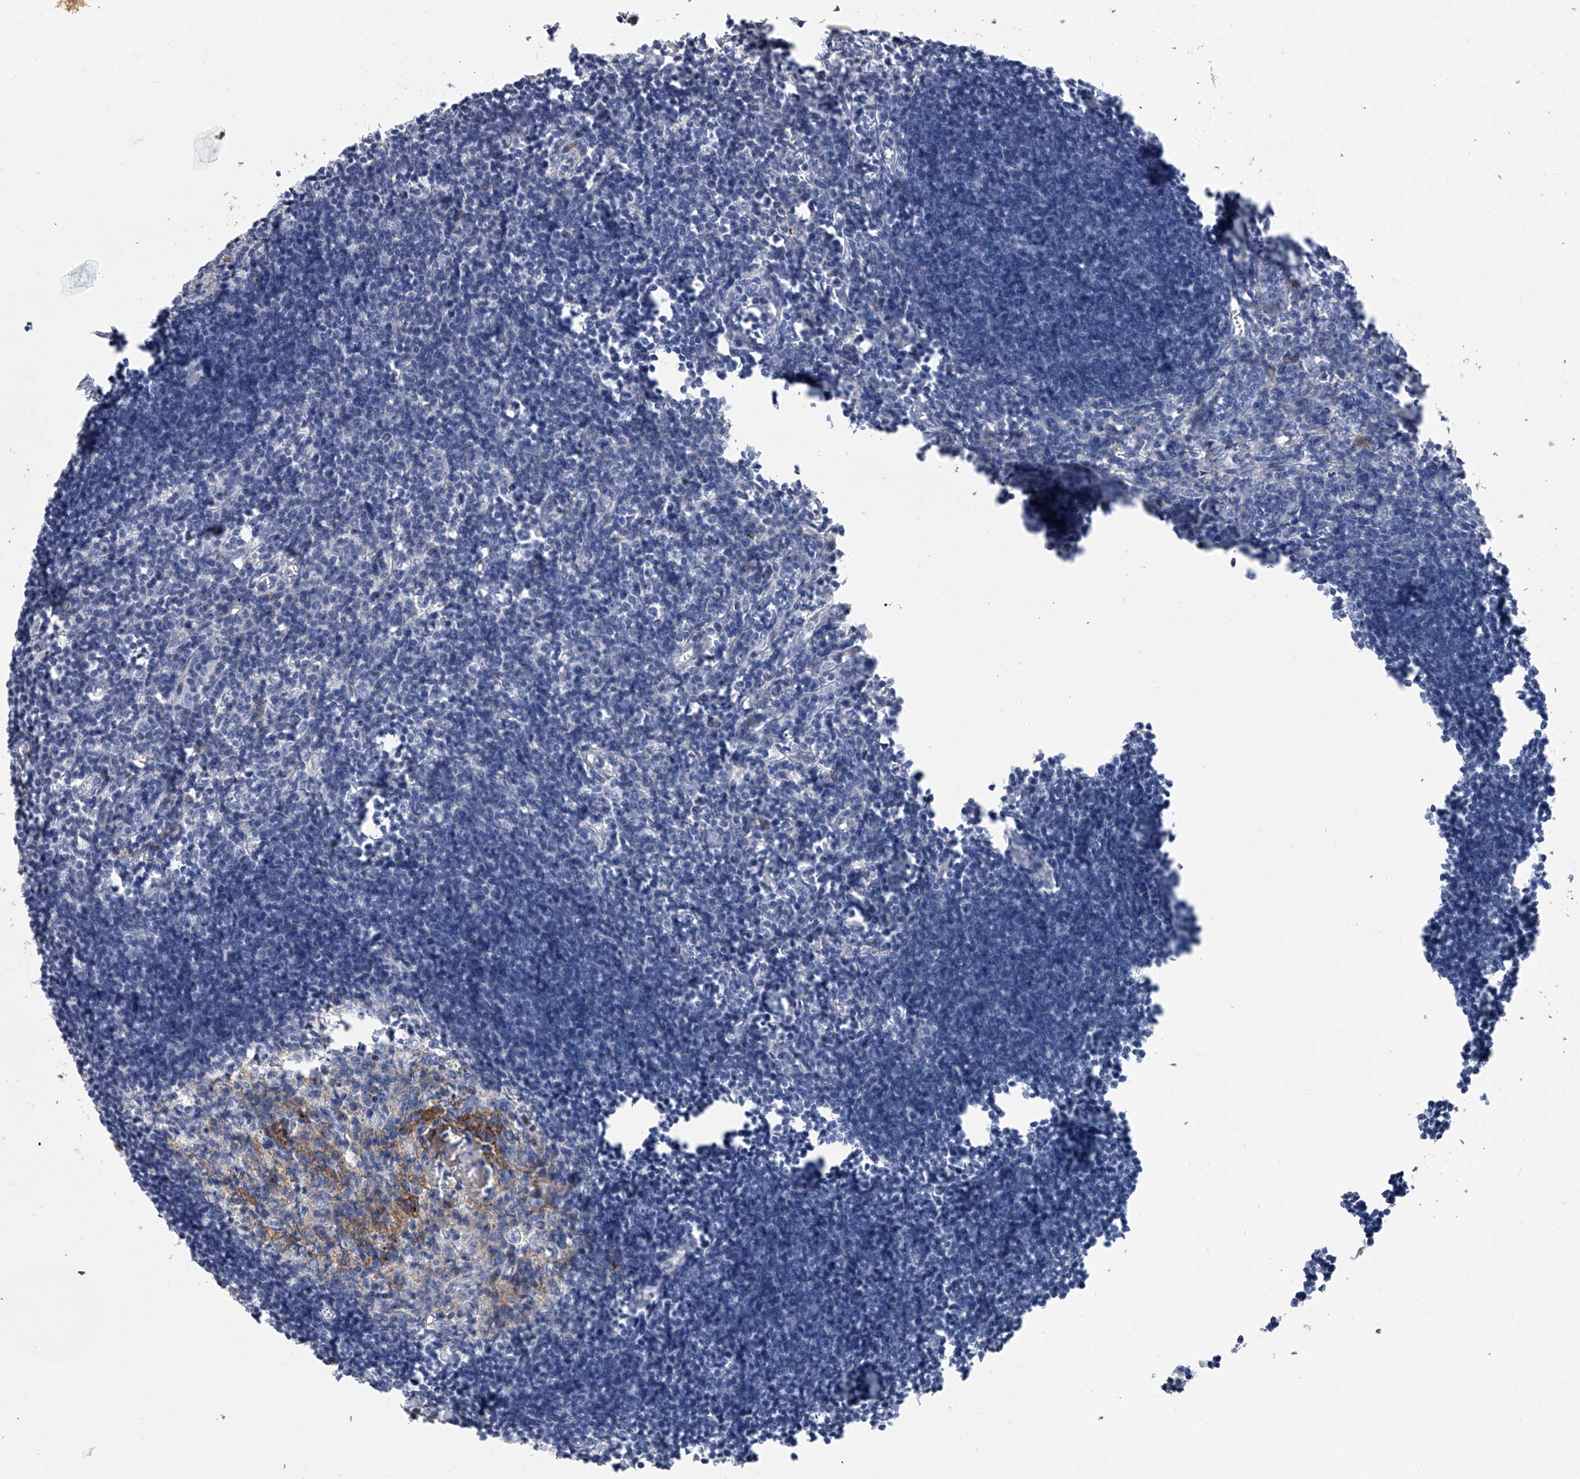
{"staining": {"intensity": "negative", "quantity": "none", "location": "none"}, "tissue": "lymph node", "cell_type": "Germinal center cells", "image_type": "normal", "snomed": [{"axis": "morphology", "description": "Normal tissue, NOS"}, {"axis": "morphology", "description": "Malignant melanoma, Metastatic site"}, {"axis": "topography", "description": "Lymph node"}], "caption": "High power microscopy image of an immunohistochemistry photomicrograph of benign lymph node, revealing no significant staining in germinal center cells. (Stains: DAB immunohistochemistry with hematoxylin counter stain, Microscopy: brightfield microscopy at high magnification).", "gene": "ALG14", "patient": {"sex": "male", "age": 41}}